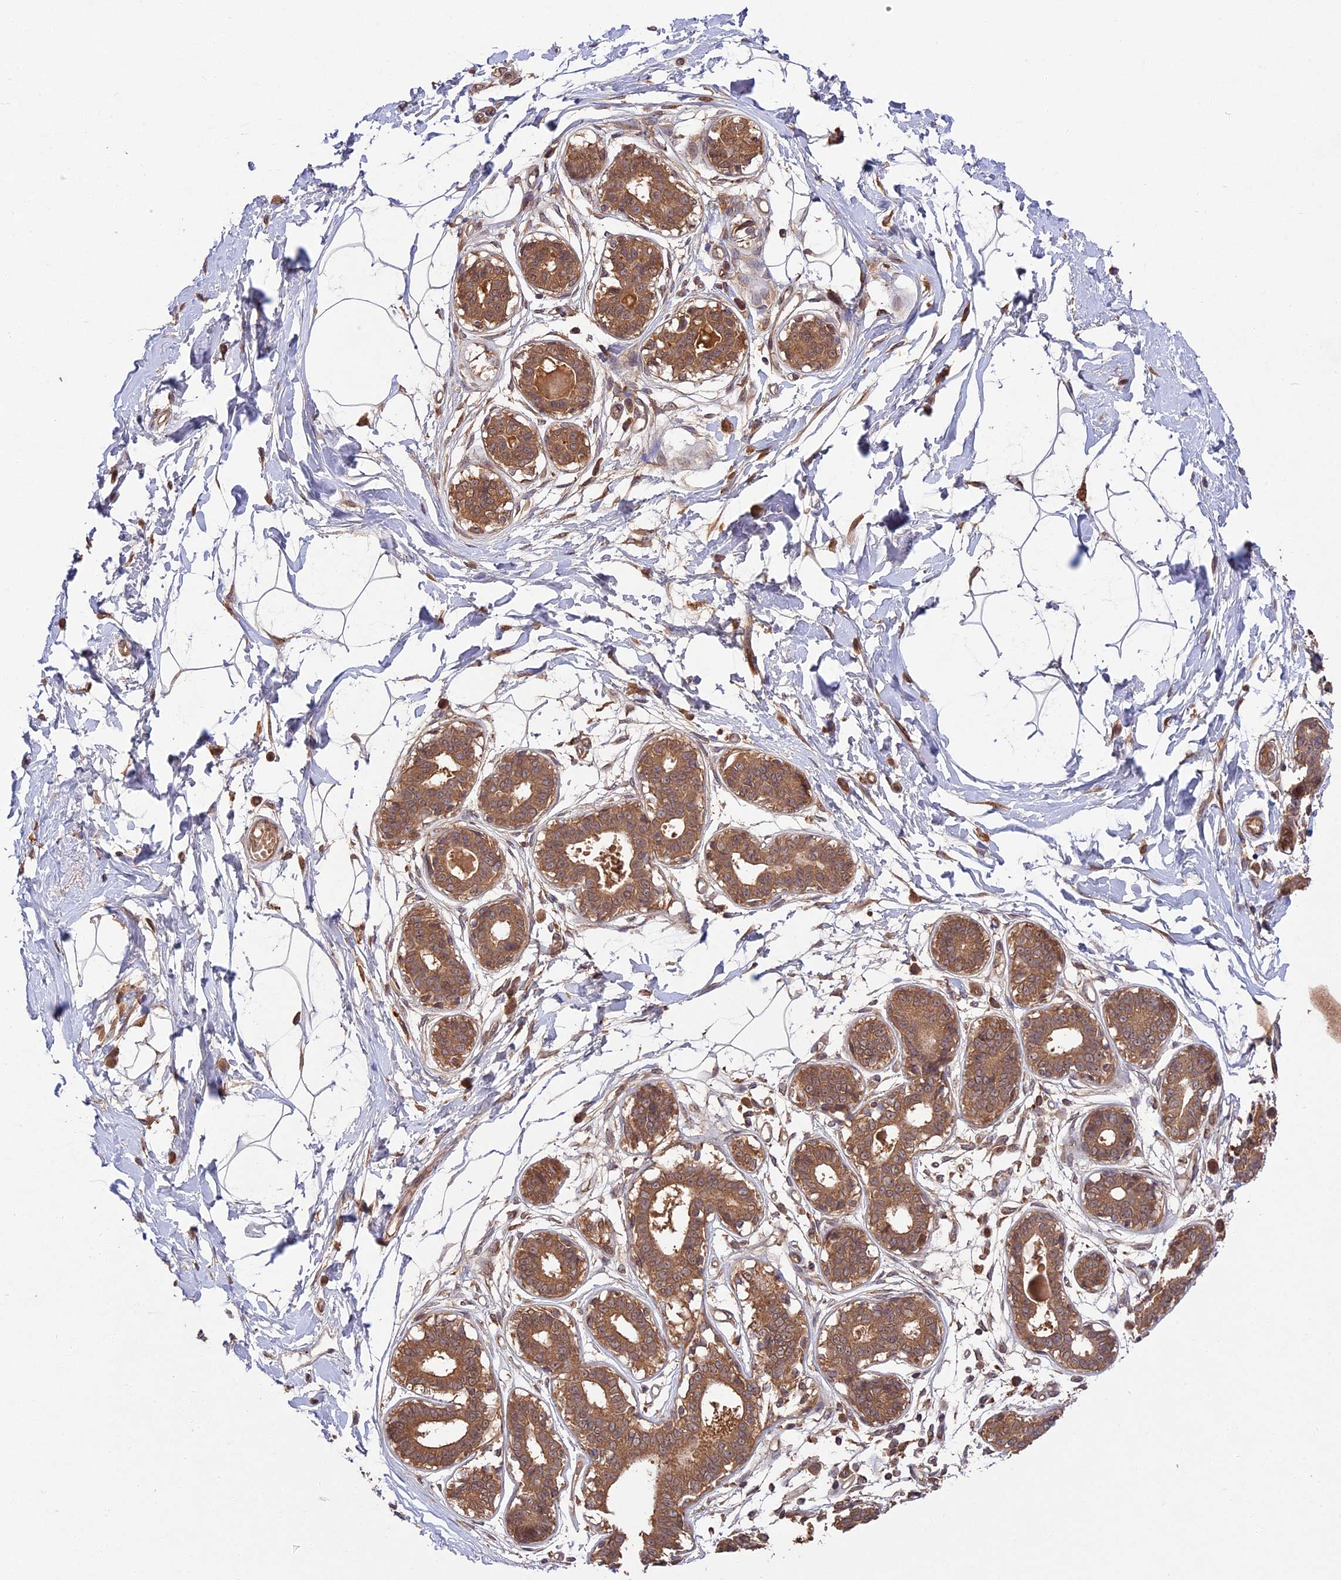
{"staining": {"intensity": "weak", "quantity": "25%-75%", "location": "cytoplasmic/membranous"}, "tissue": "breast", "cell_type": "Adipocytes", "image_type": "normal", "snomed": [{"axis": "morphology", "description": "Normal tissue, NOS"}, {"axis": "topography", "description": "Breast"}], "caption": "Immunohistochemistry of unremarkable human breast demonstrates low levels of weak cytoplasmic/membranous staining in about 25%-75% of adipocytes.", "gene": "CHAC1", "patient": {"sex": "female", "age": 45}}